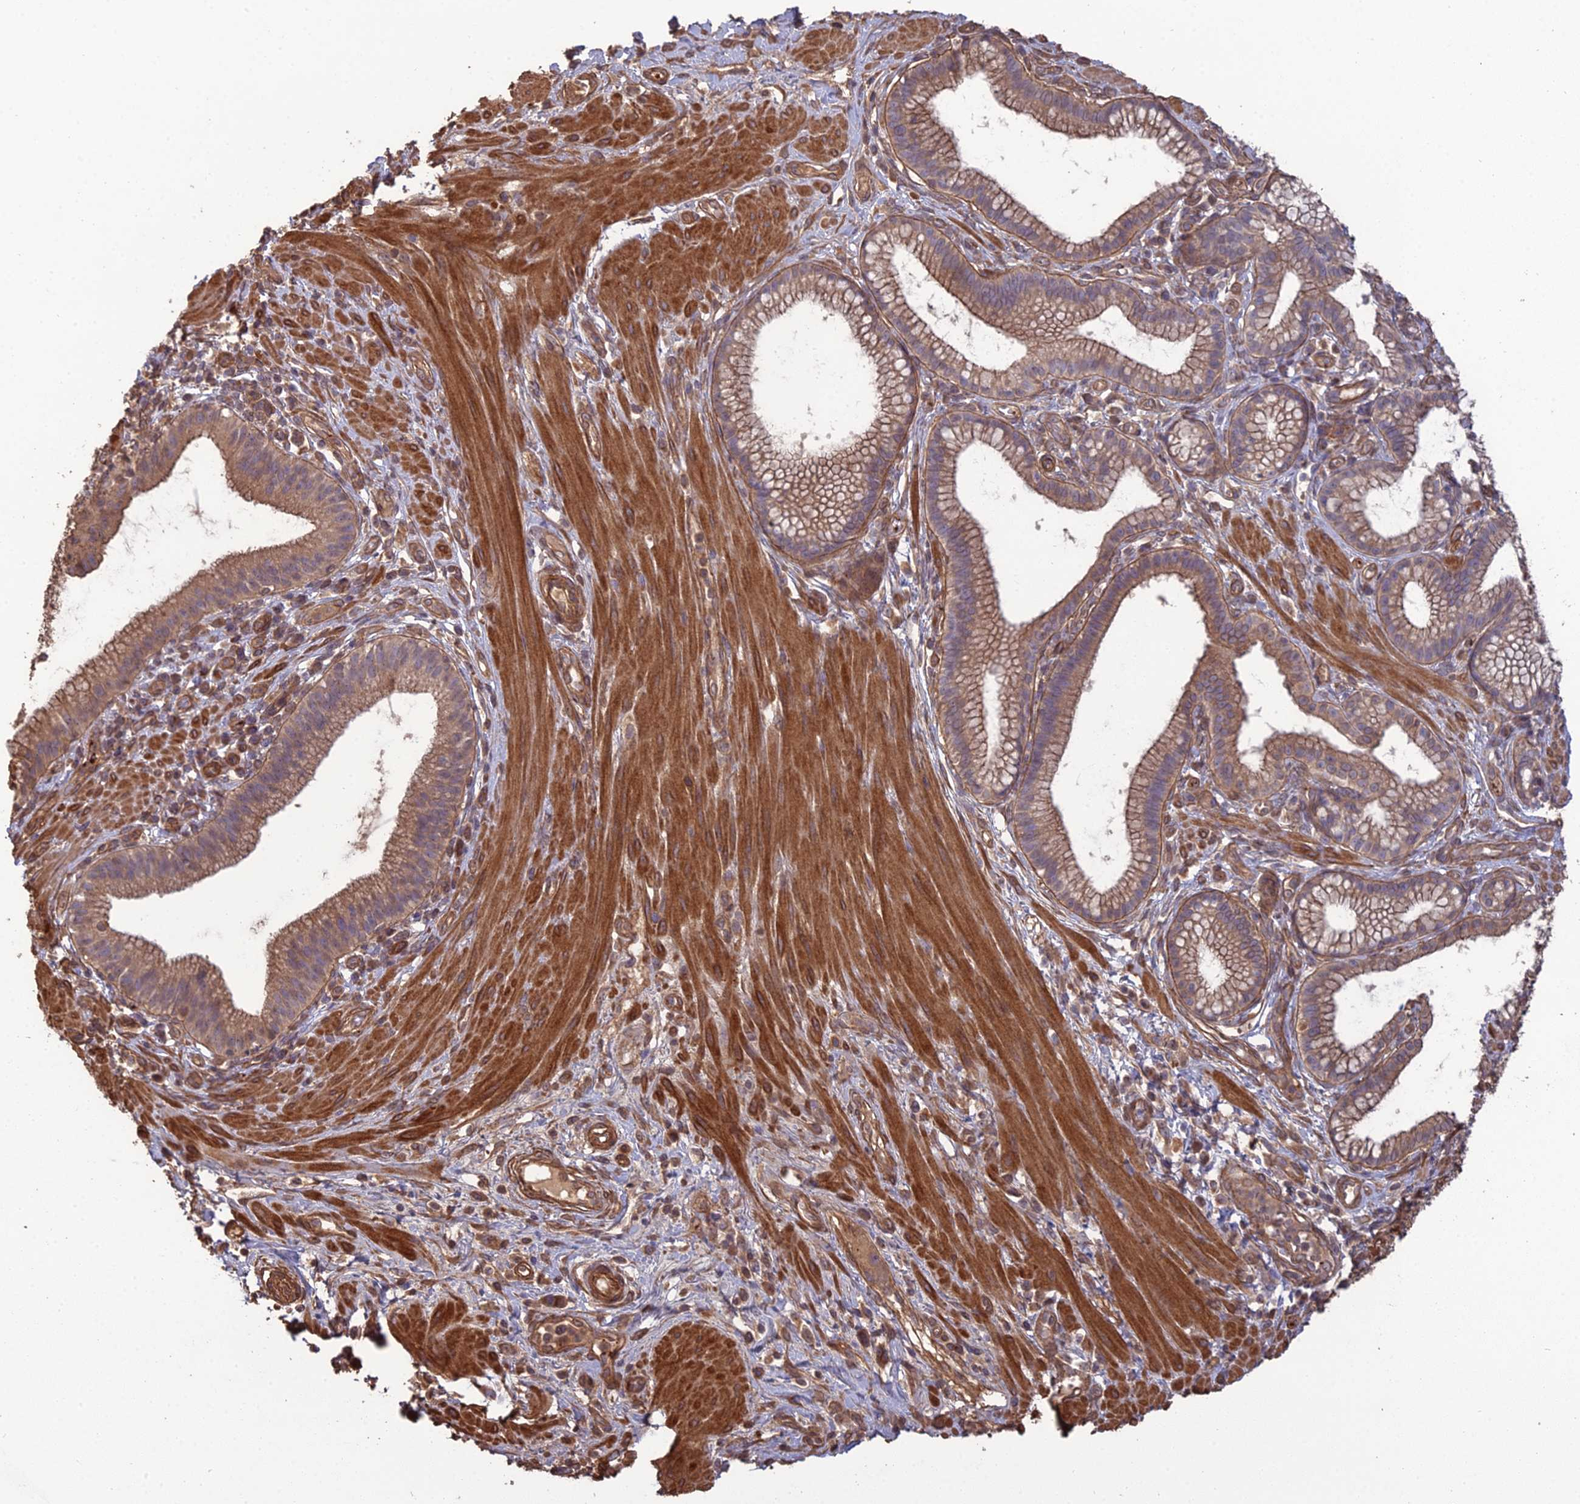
{"staining": {"intensity": "moderate", "quantity": ">75%", "location": "cytoplasmic/membranous"}, "tissue": "pancreatic cancer", "cell_type": "Tumor cells", "image_type": "cancer", "snomed": [{"axis": "morphology", "description": "Adenocarcinoma, NOS"}, {"axis": "topography", "description": "Pancreas"}], "caption": "High-power microscopy captured an IHC photomicrograph of pancreatic cancer, revealing moderate cytoplasmic/membranous expression in approximately >75% of tumor cells.", "gene": "ATP6V0A2", "patient": {"sex": "male", "age": 72}}